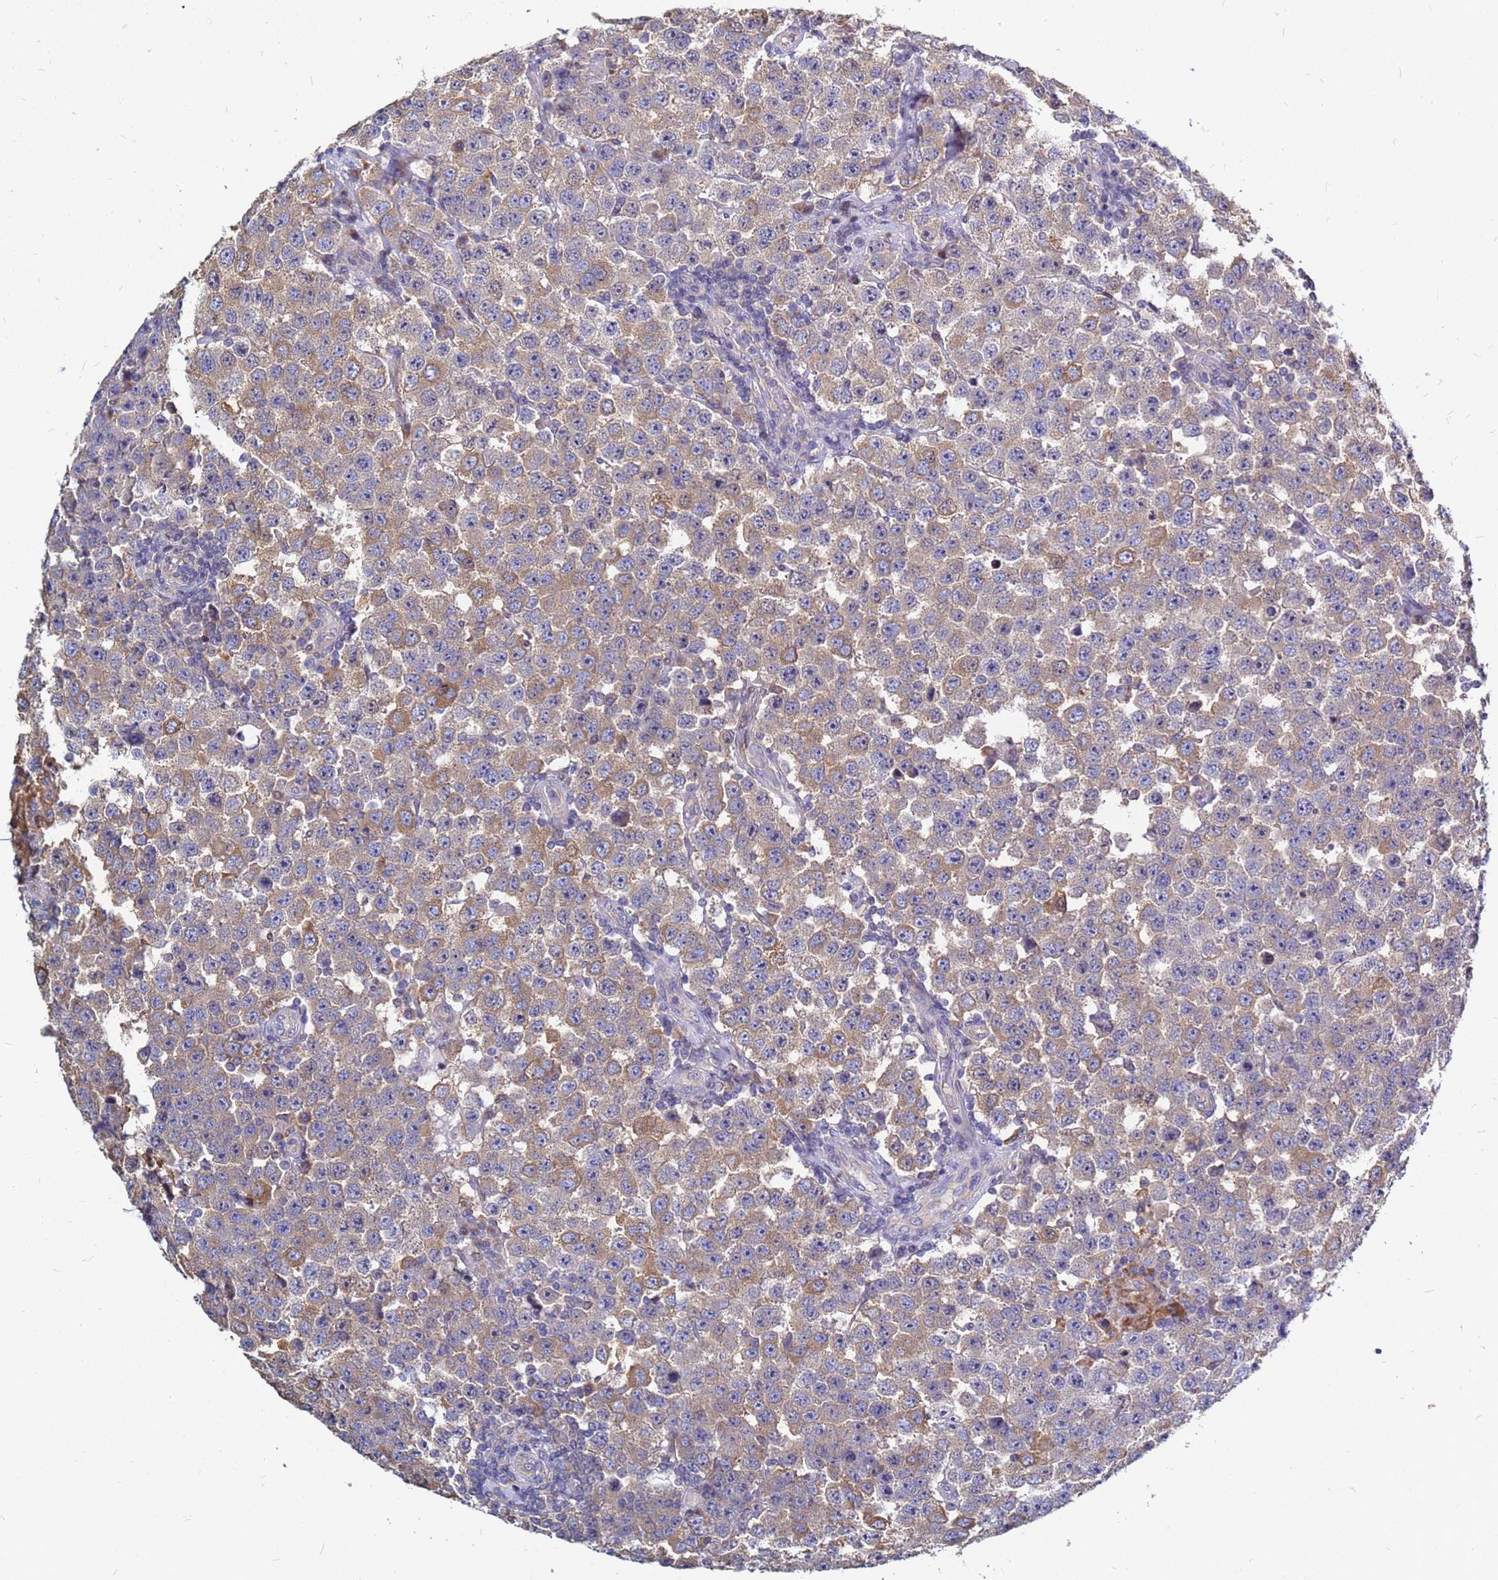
{"staining": {"intensity": "moderate", "quantity": "25%-75%", "location": "cytoplasmic/membranous"}, "tissue": "testis cancer", "cell_type": "Tumor cells", "image_type": "cancer", "snomed": [{"axis": "morphology", "description": "Seminoma, NOS"}, {"axis": "topography", "description": "Testis"}], "caption": "This is an image of immunohistochemistry (IHC) staining of testis cancer, which shows moderate positivity in the cytoplasmic/membranous of tumor cells.", "gene": "MOB2", "patient": {"sex": "male", "age": 28}}